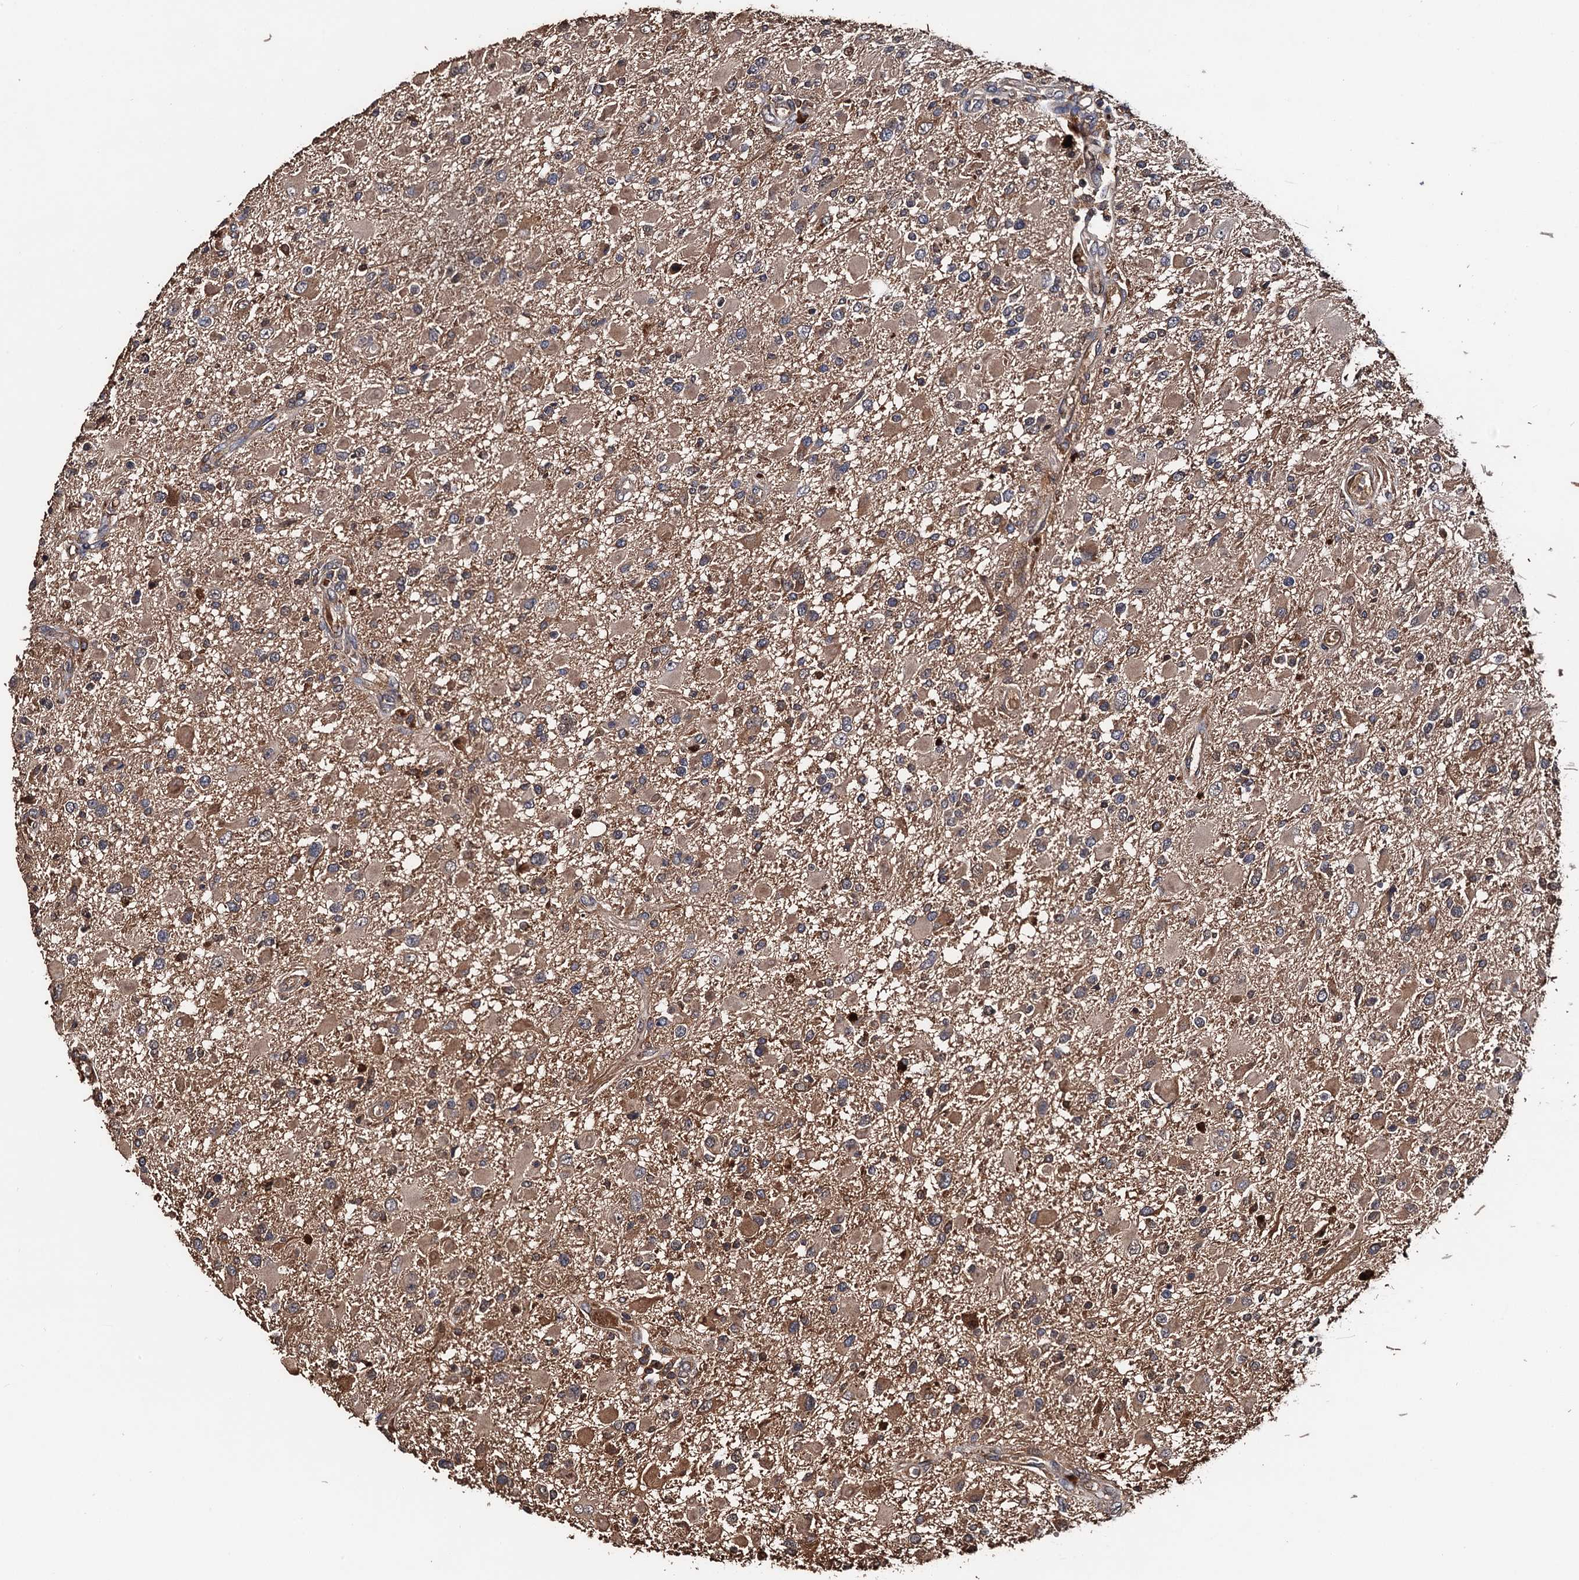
{"staining": {"intensity": "moderate", "quantity": ">75%", "location": "cytoplasmic/membranous"}, "tissue": "glioma", "cell_type": "Tumor cells", "image_type": "cancer", "snomed": [{"axis": "morphology", "description": "Glioma, malignant, High grade"}, {"axis": "topography", "description": "Brain"}], "caption": "The image demonstrates a brown stain indicating the presence of a protein in the cytoplasmic/membranous of tumor cells in malignant glioma (high-grade).", "gene": "RGS11", "patient": {"sex": "male", "age": 53}}